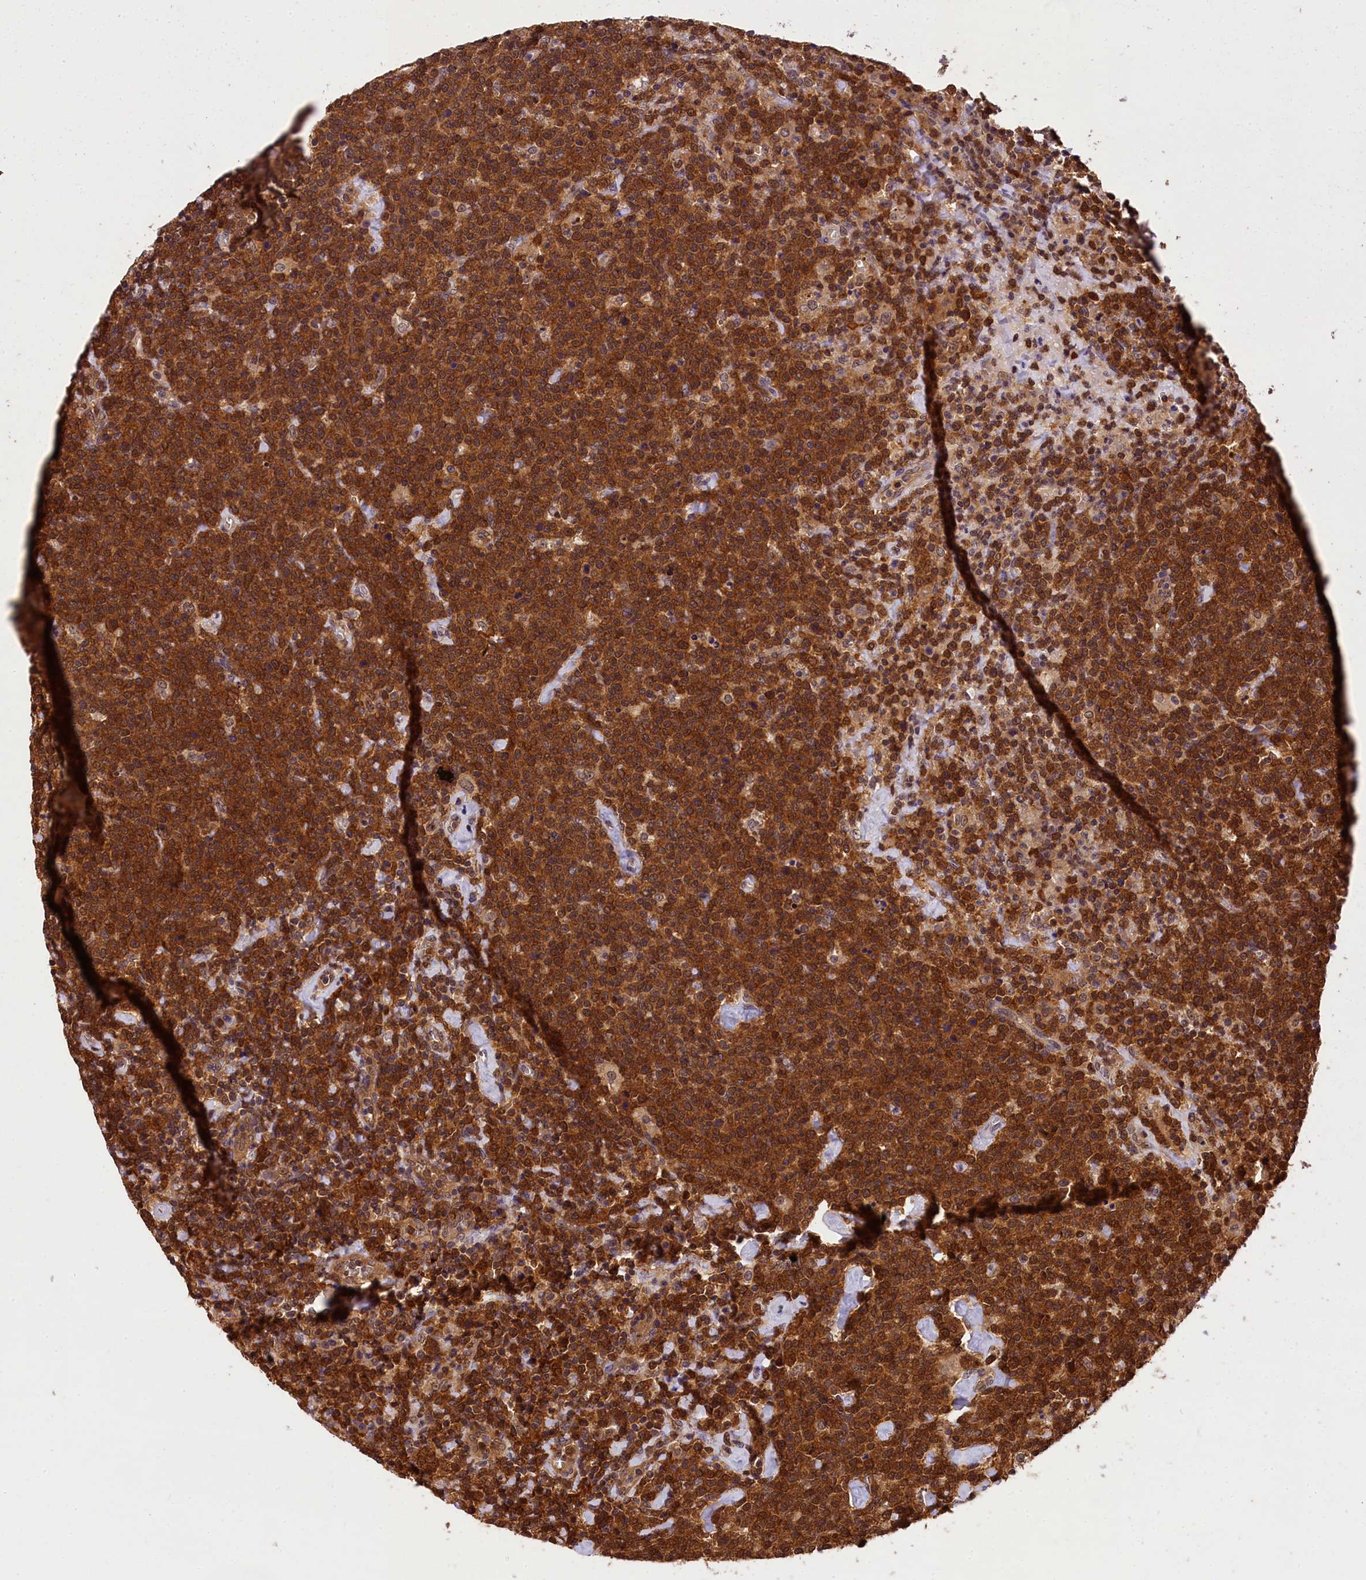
{"staining": {"intensity": "strong", "quantity": ">75%", "location": "cytoplasmic/membranous"}, "tissue": "lymphoma", "cell_type": "Tumor cells", "image_type": "cancer", "snomed": [{"axis": "morphology", "description": "Malignant lymphoma, non-Hodgkin's type, High grade"}, {"axis": "topography", "description": "Lymph node"}], "caption": "Brown immunohistochemical staining in human high-grade malignant lymphoma, non-Hodgkin's type reveals strong cytoplasmic/membranous staining in about >75% of tumor cells.", "gene": "EIF6", "patient": {"sex": "male", "age": 61}}